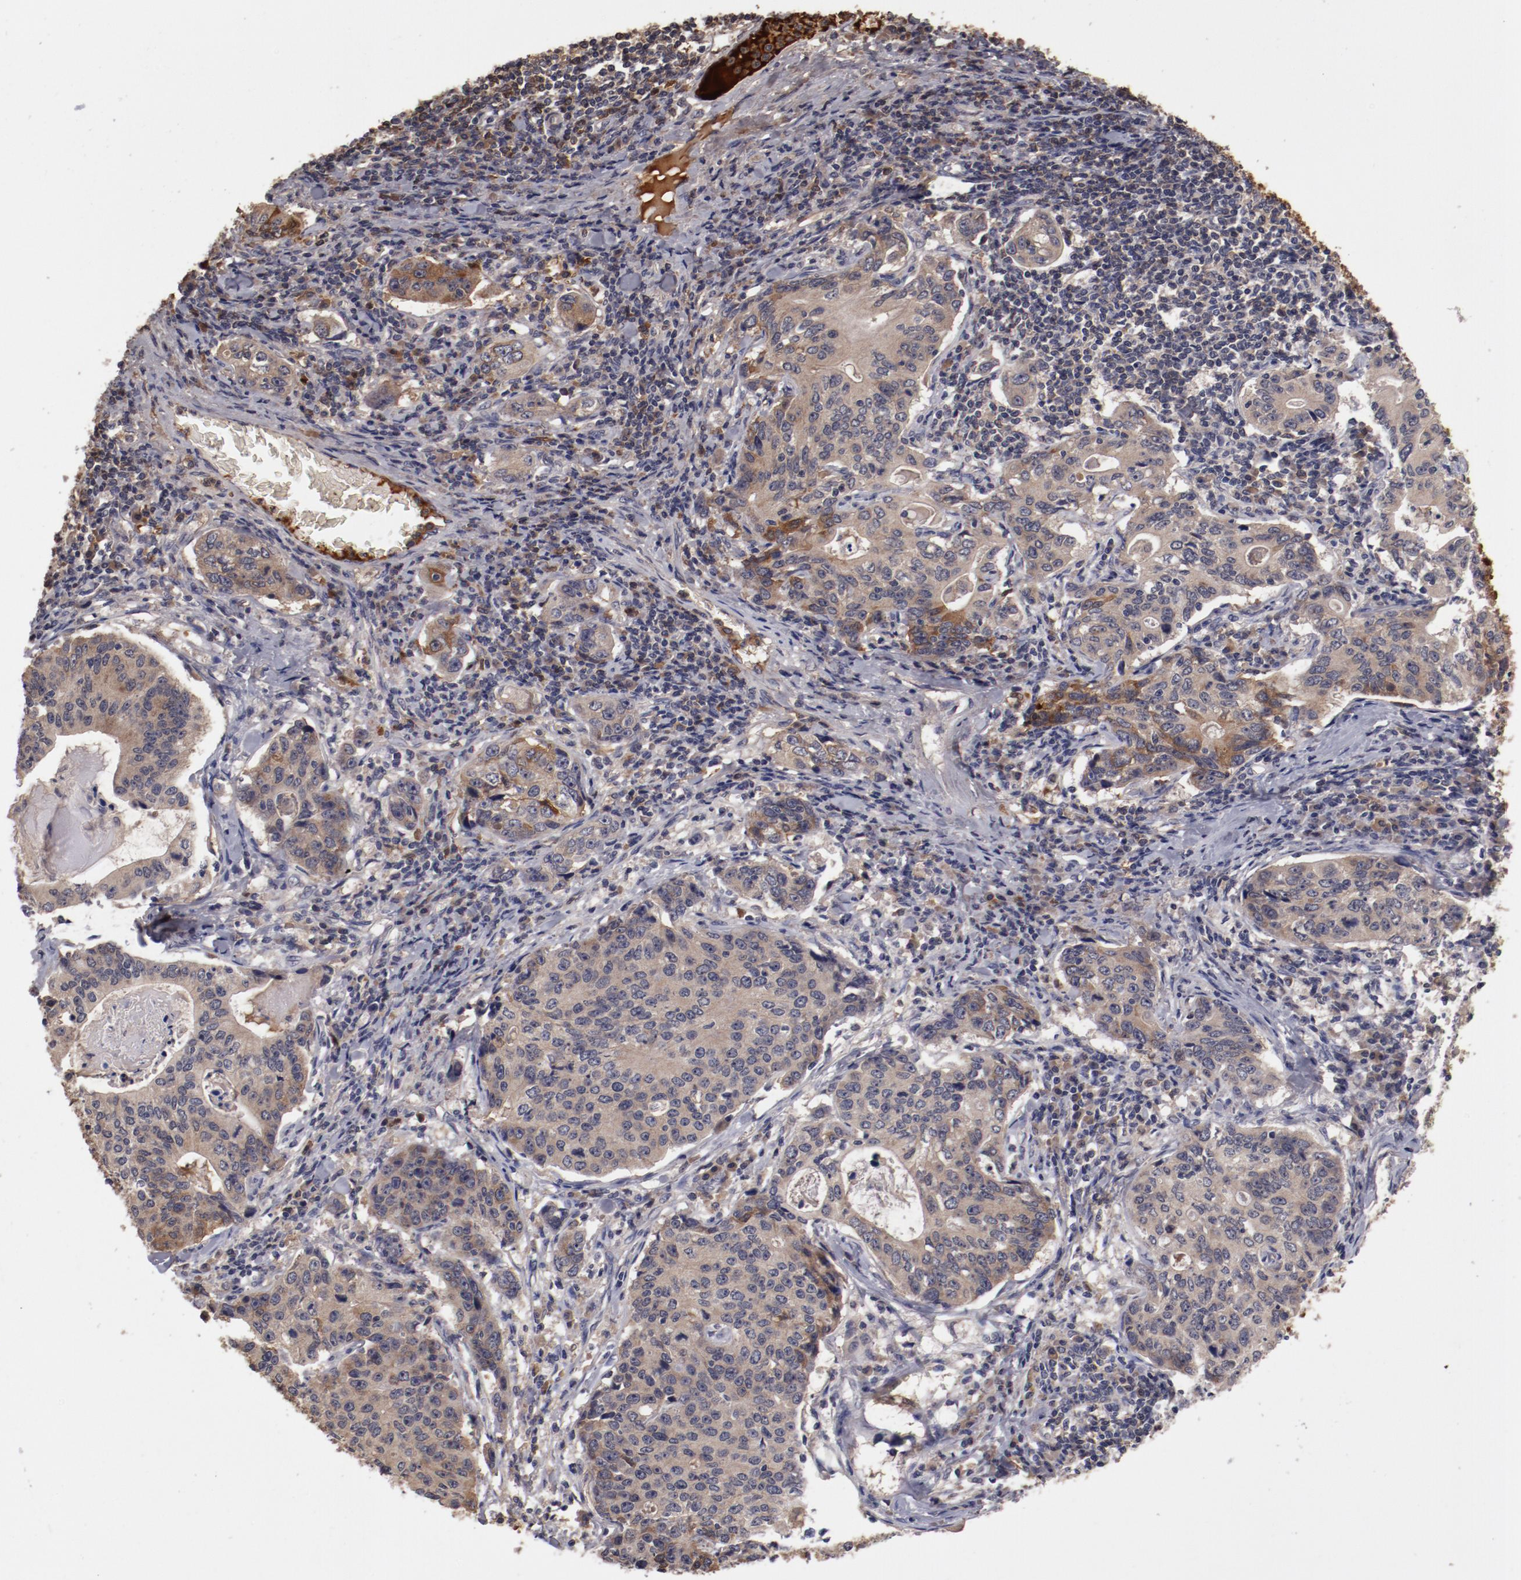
{"staining": {"intensity": "weak", "quantity": ">75%", "location": "cytoplasmic/membranous"}, "tissue": "stomach cancer", "cell_type": "Tumor cells", "image_type": "cancer", "snomed": [{"axis": "morphology", "description": "Adenocarcinoma, NOS"}, {"axis": "topography", "description": "Esophagus"}, {"axis": "topography", "description": "Stomach"}], "caption": "A photomicrograph of stomach cancer (adenocarcinoma) stained for a protein shows weak cytoplasmic/membranous brown staining in tumor cells.", "gene": "CP", "patient": {"sex": "male", "age": 74}}